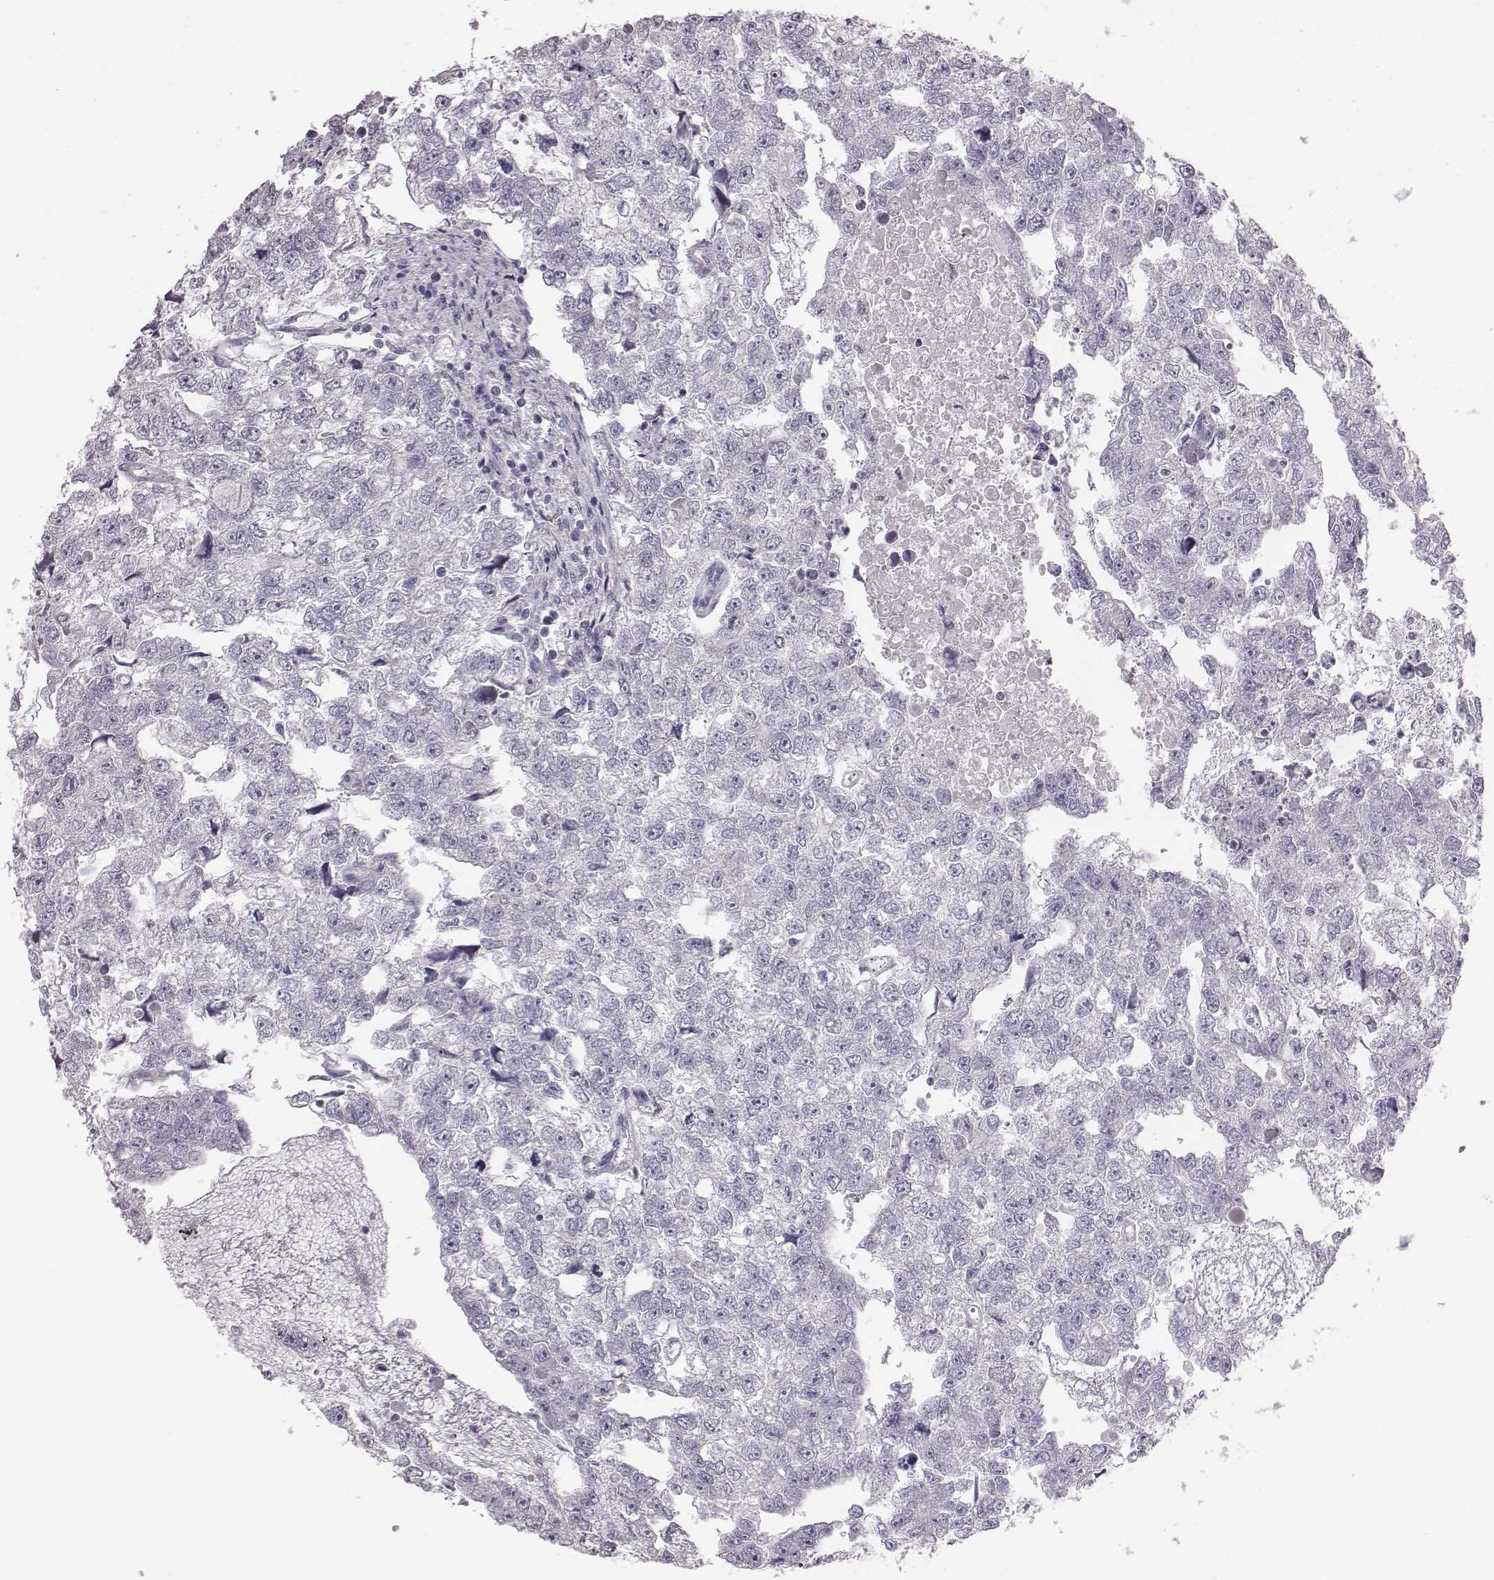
{"staining": {"intensity": "negative", "quantity": "none", "location": "none"}, "tissue": "testis cancer", "cell_type": "Tumor cells", "image_type": "cancer", "snomed": [{"axis": "morphology", "description": "Carcinoma, Embryonal, NOS"}, {"axis": "morphology", "description": "Teratoma, malignant, NOS"}, {"axis": "topography", "description": "Testis"}], "caption": "The image shows no significant expression in tumor cells of testis cancer (malignant teratoma).", "gene": "C6orf58", "patient": {"sex": "male", "age": 44}}